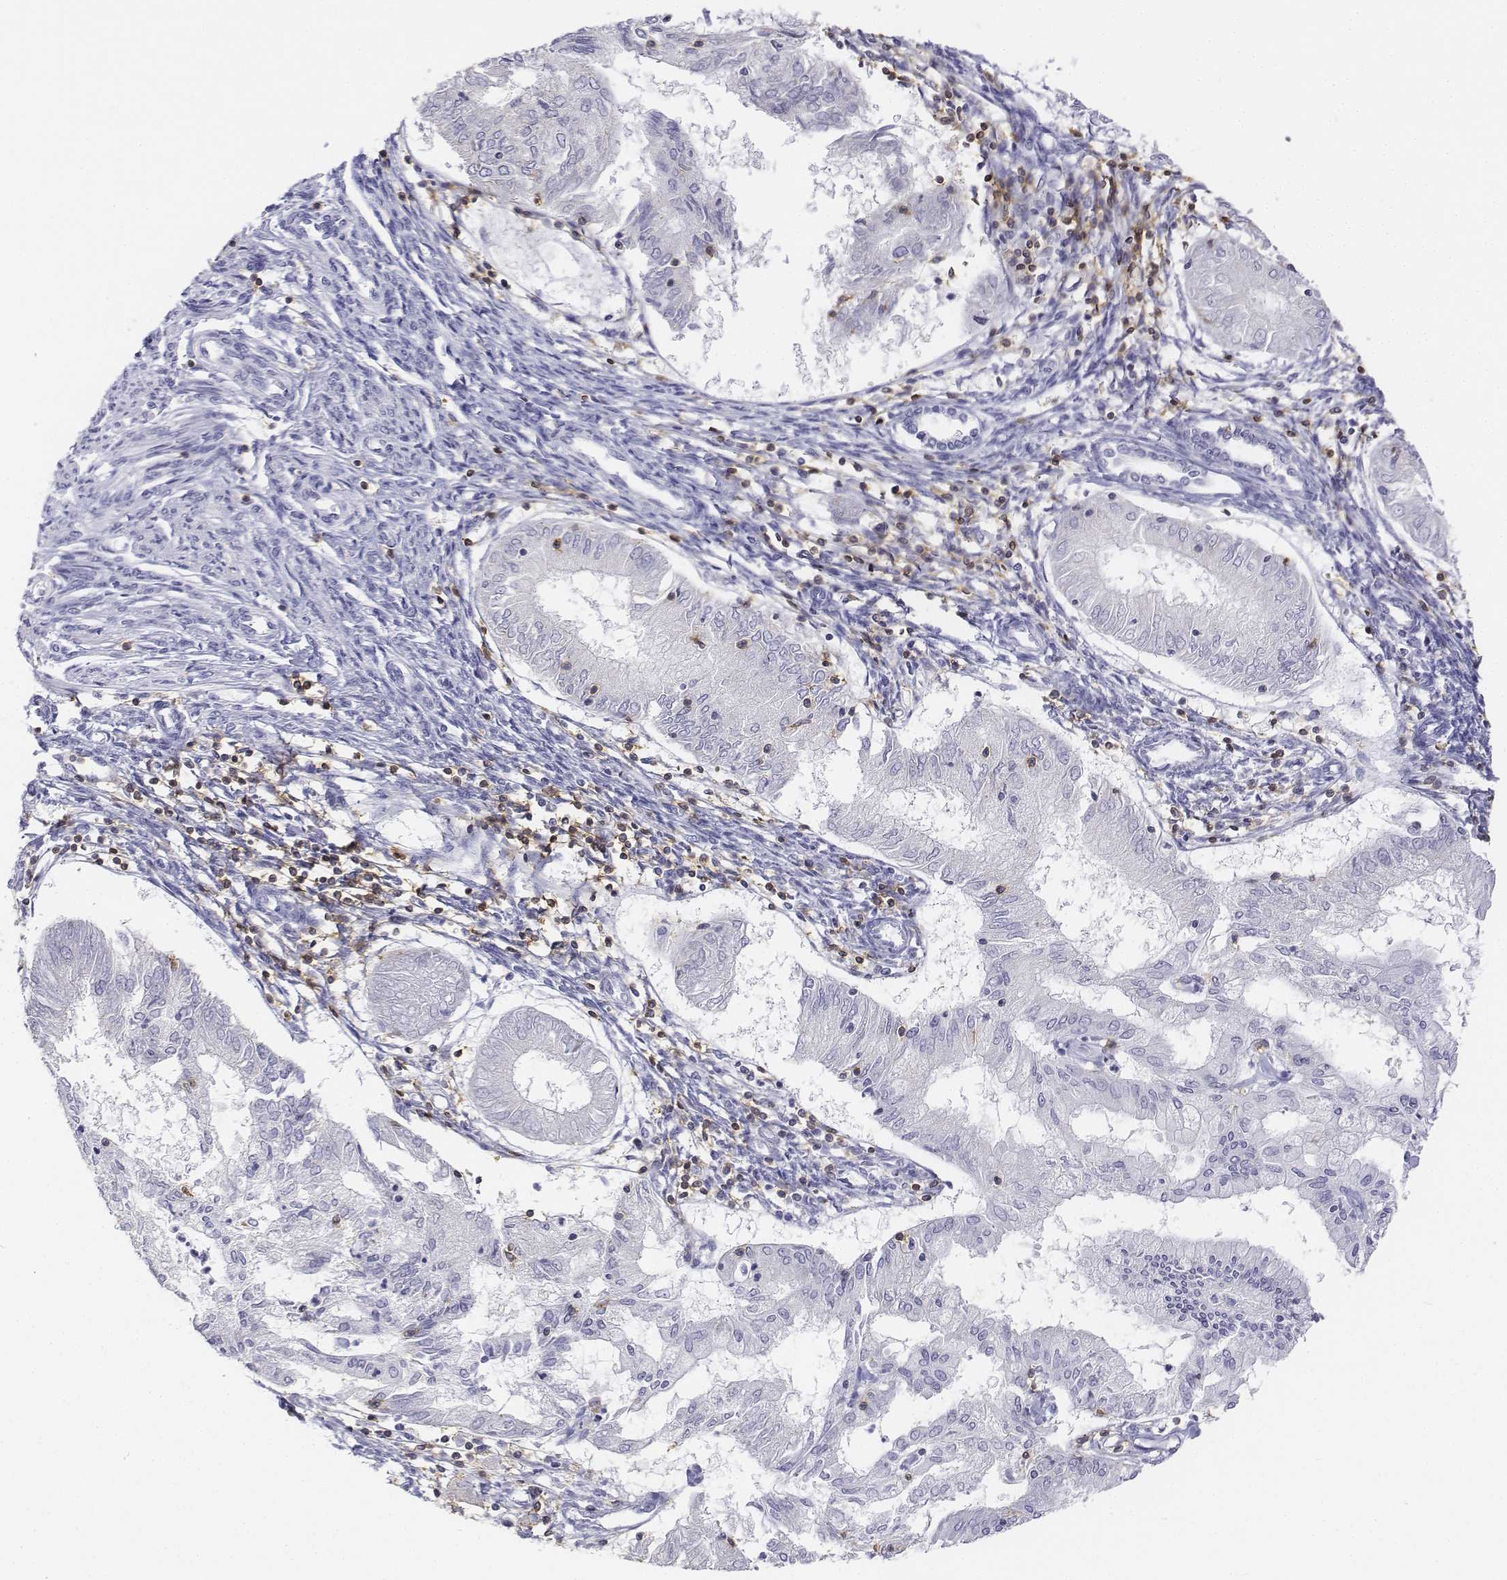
{"staining": {"intensity": "negative", "quantity": "none", "location": "none"}, "tissue": "endometrial cancer", "cell_type": "Tumor cells", "image_type": "cancer", "snomed": [{"axis": "morphology", "description": "Adenocarcinoma, NOS"}, {"axis": "topography", "description": "Endometrium"}], "caption": "An immunohistochemistry image of endometrial cancer is shown. There is no staining in tumor cells of endometrial cancer.", "gene": "CD3E", "patient": {"sex": "female", "age": 68}}